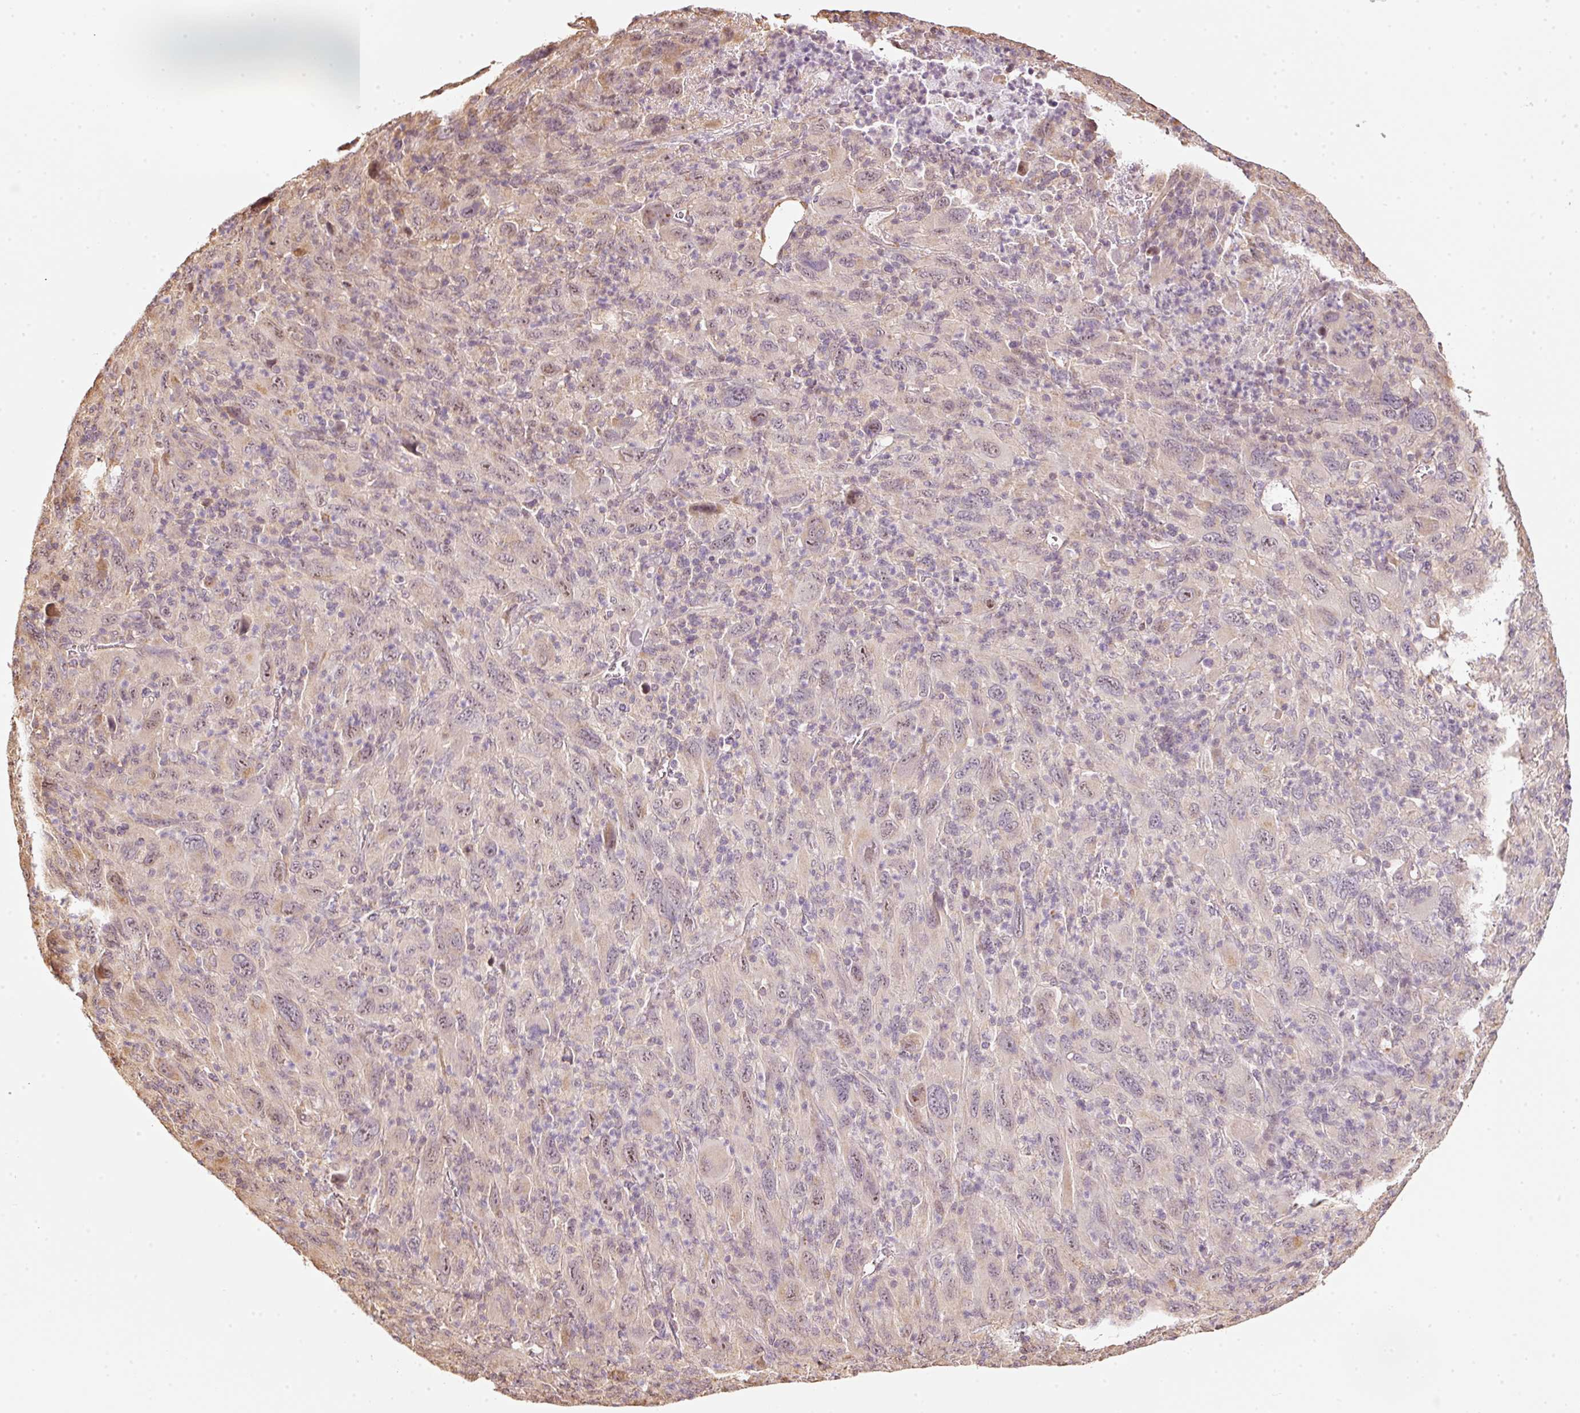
{"staining": {"intensity": "weak", "quantity": "<25%", "location": "cytoplasmic/membranous,nuclear"}, "tissue": "melanoma", "cell_type": "Tumor cells", "image_type": "cancer", "snomed": [{"axis": "morphology", "description": "Malignant melanoma, Metastatic site"}, {"axis": "topography", "description": "Skin"}], "caption": "This is an IHC histopathology image of melanoma. There is no staining in tumor cells.", "gene": "RAB35", "patient": {"sex": "female", "age": 56}}